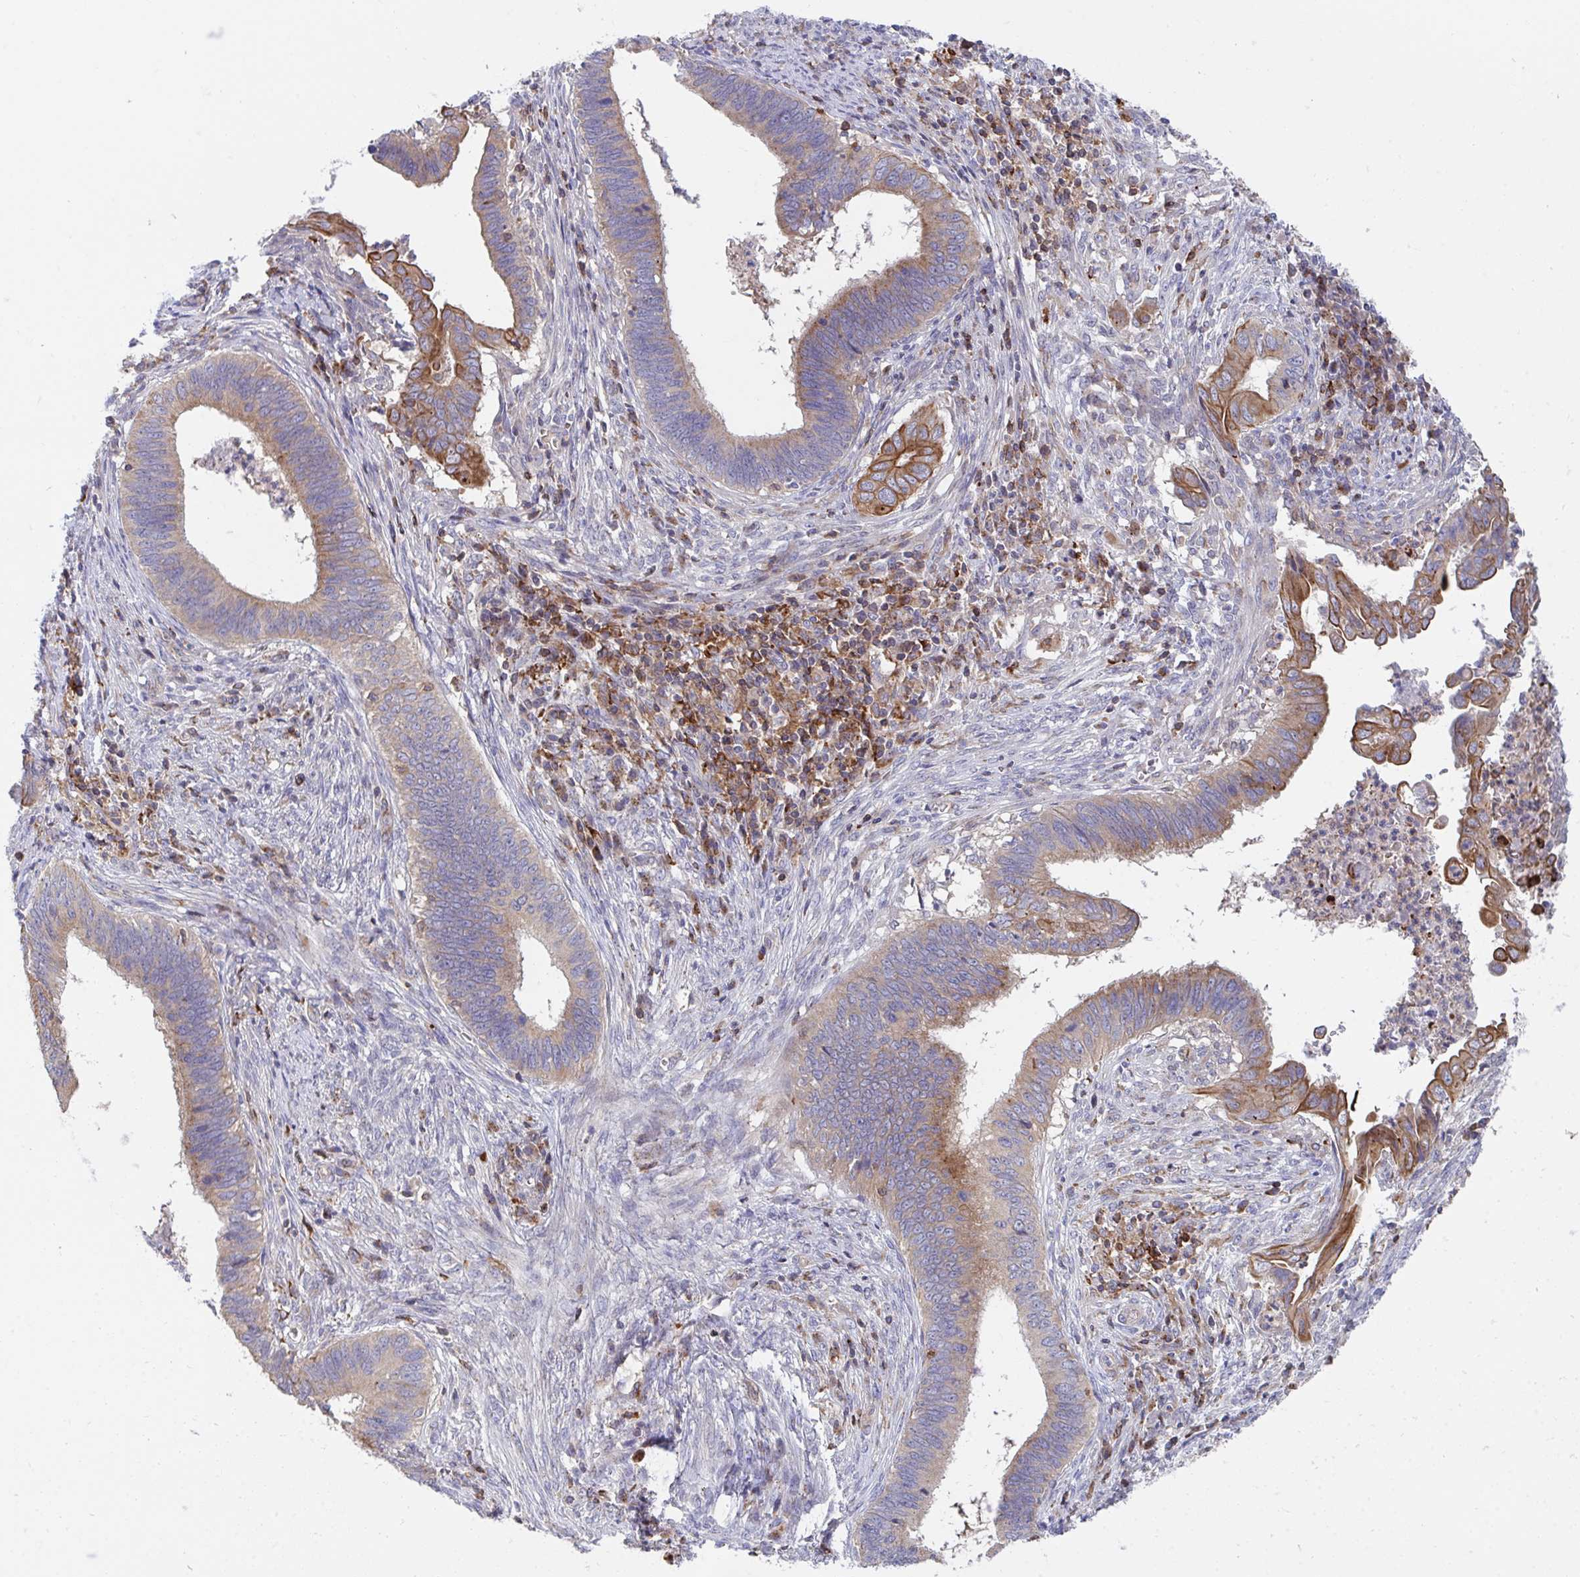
{"staining": {"intensity": "moderate", "quantity": ">75%", "location": "cytoplasmic/membranous"}, "tissue": "cervical cancer", "cell_type": "Tumor cells", "image_type": "cancer", "snomed": [{"axis": "morphology", "description": "Adenocarcinoma, NOS"}, {"axis": "topography", "description": "Cervix"}], "caption": "Tumor cells display moderate cytoplasmic/membranous expression in about >75% of cells in adenocarcinoma (cervical).", "gene": "FRMD3", "patient": {"sex": "female", "age": 42}}